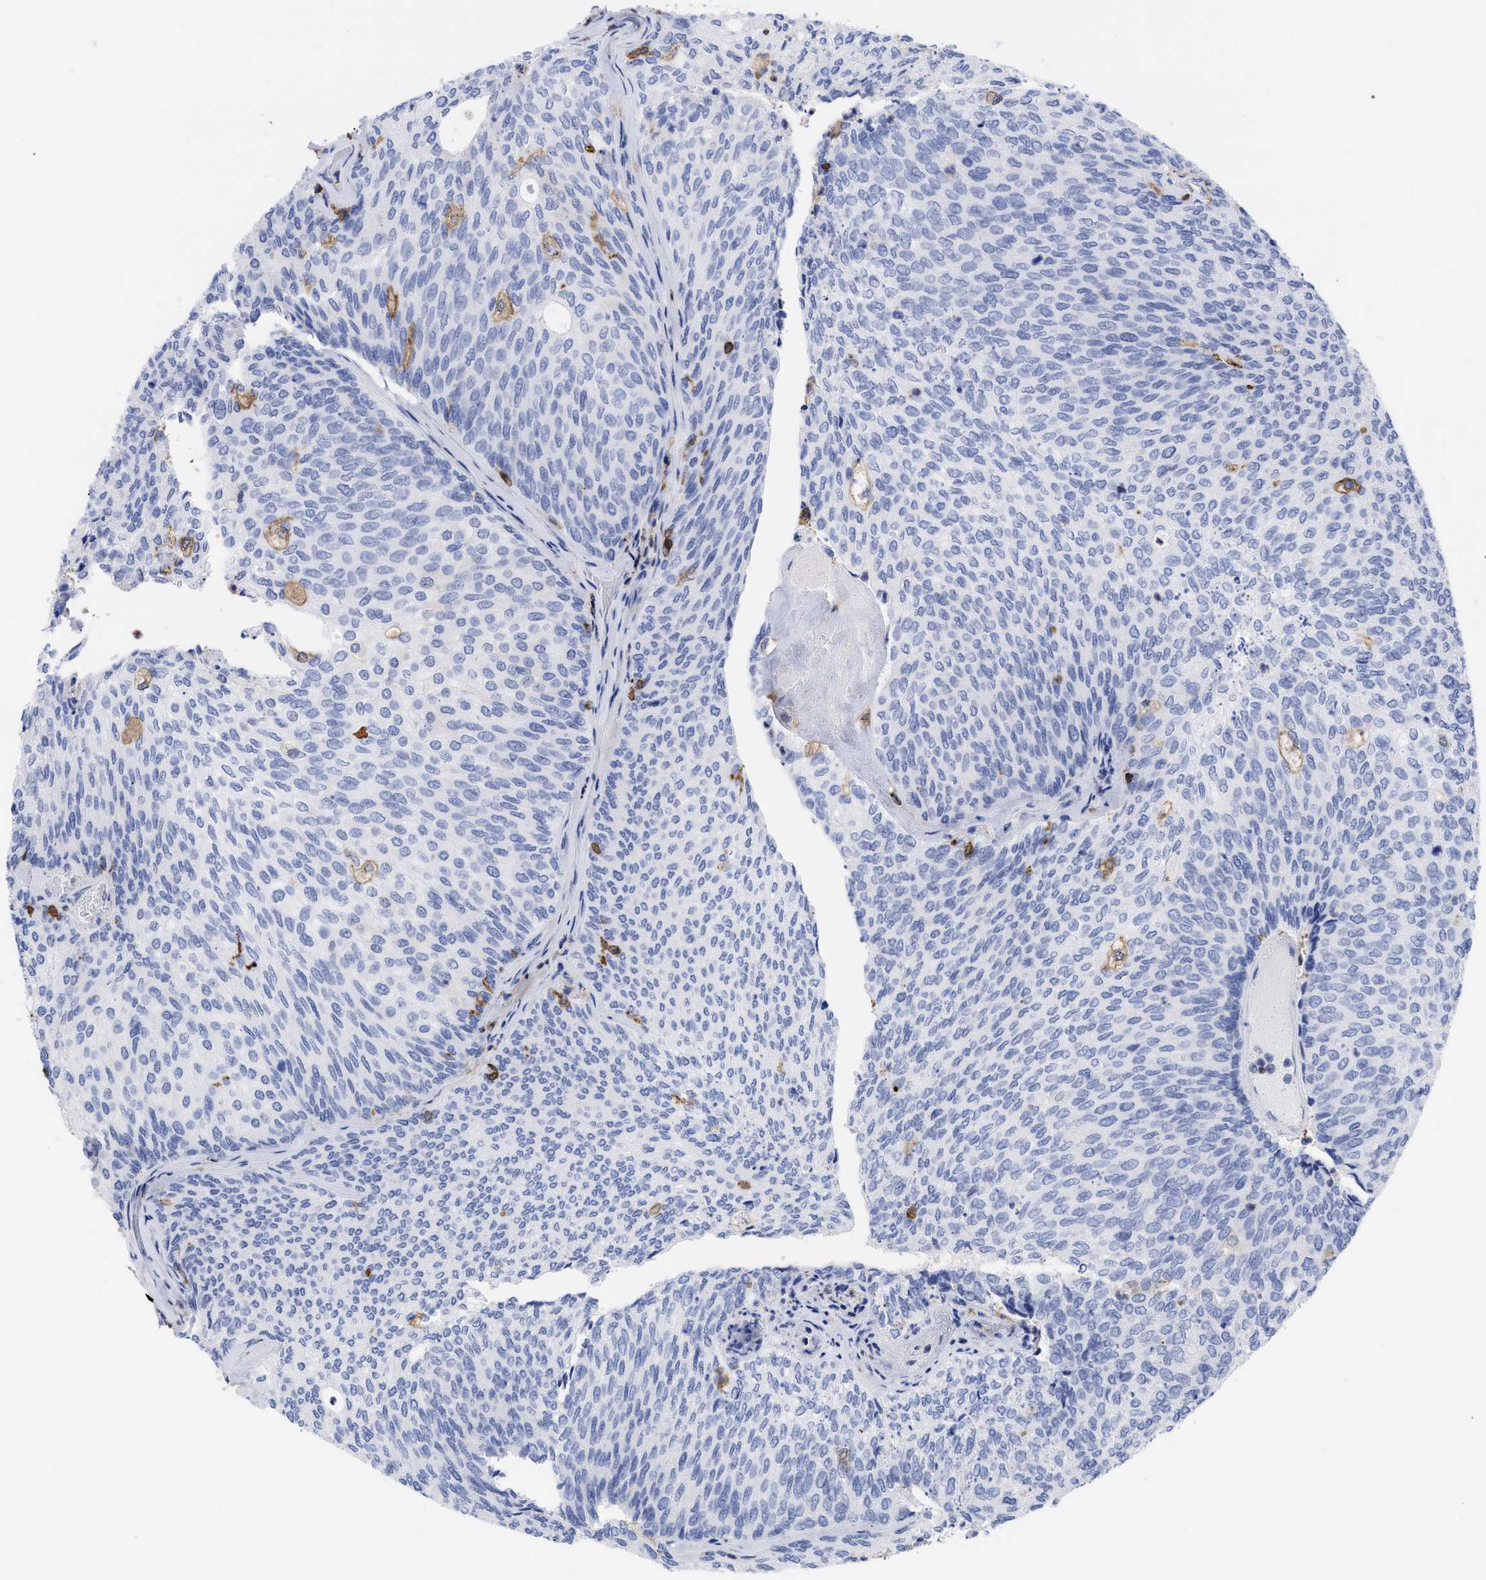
{"staining": {"intensity": "negative", "quantity": "none", "location": "none"}, "tissue": "urothelial cancer", "cell_type": "Tumor cells", "image_type": "cancer", "snomed": [{"axis": "morphology", "description": "Urothelial carcinoma, Low grade"}, {"axis": "topography", "description": "Urinary bladder"}], "caption": "This is an immunohistochemistry micrograph of urothelial cancer. There is no expression in tumor cells.", "gene": "HCLS1", "patient": {"sex": "female", "age": 79}}